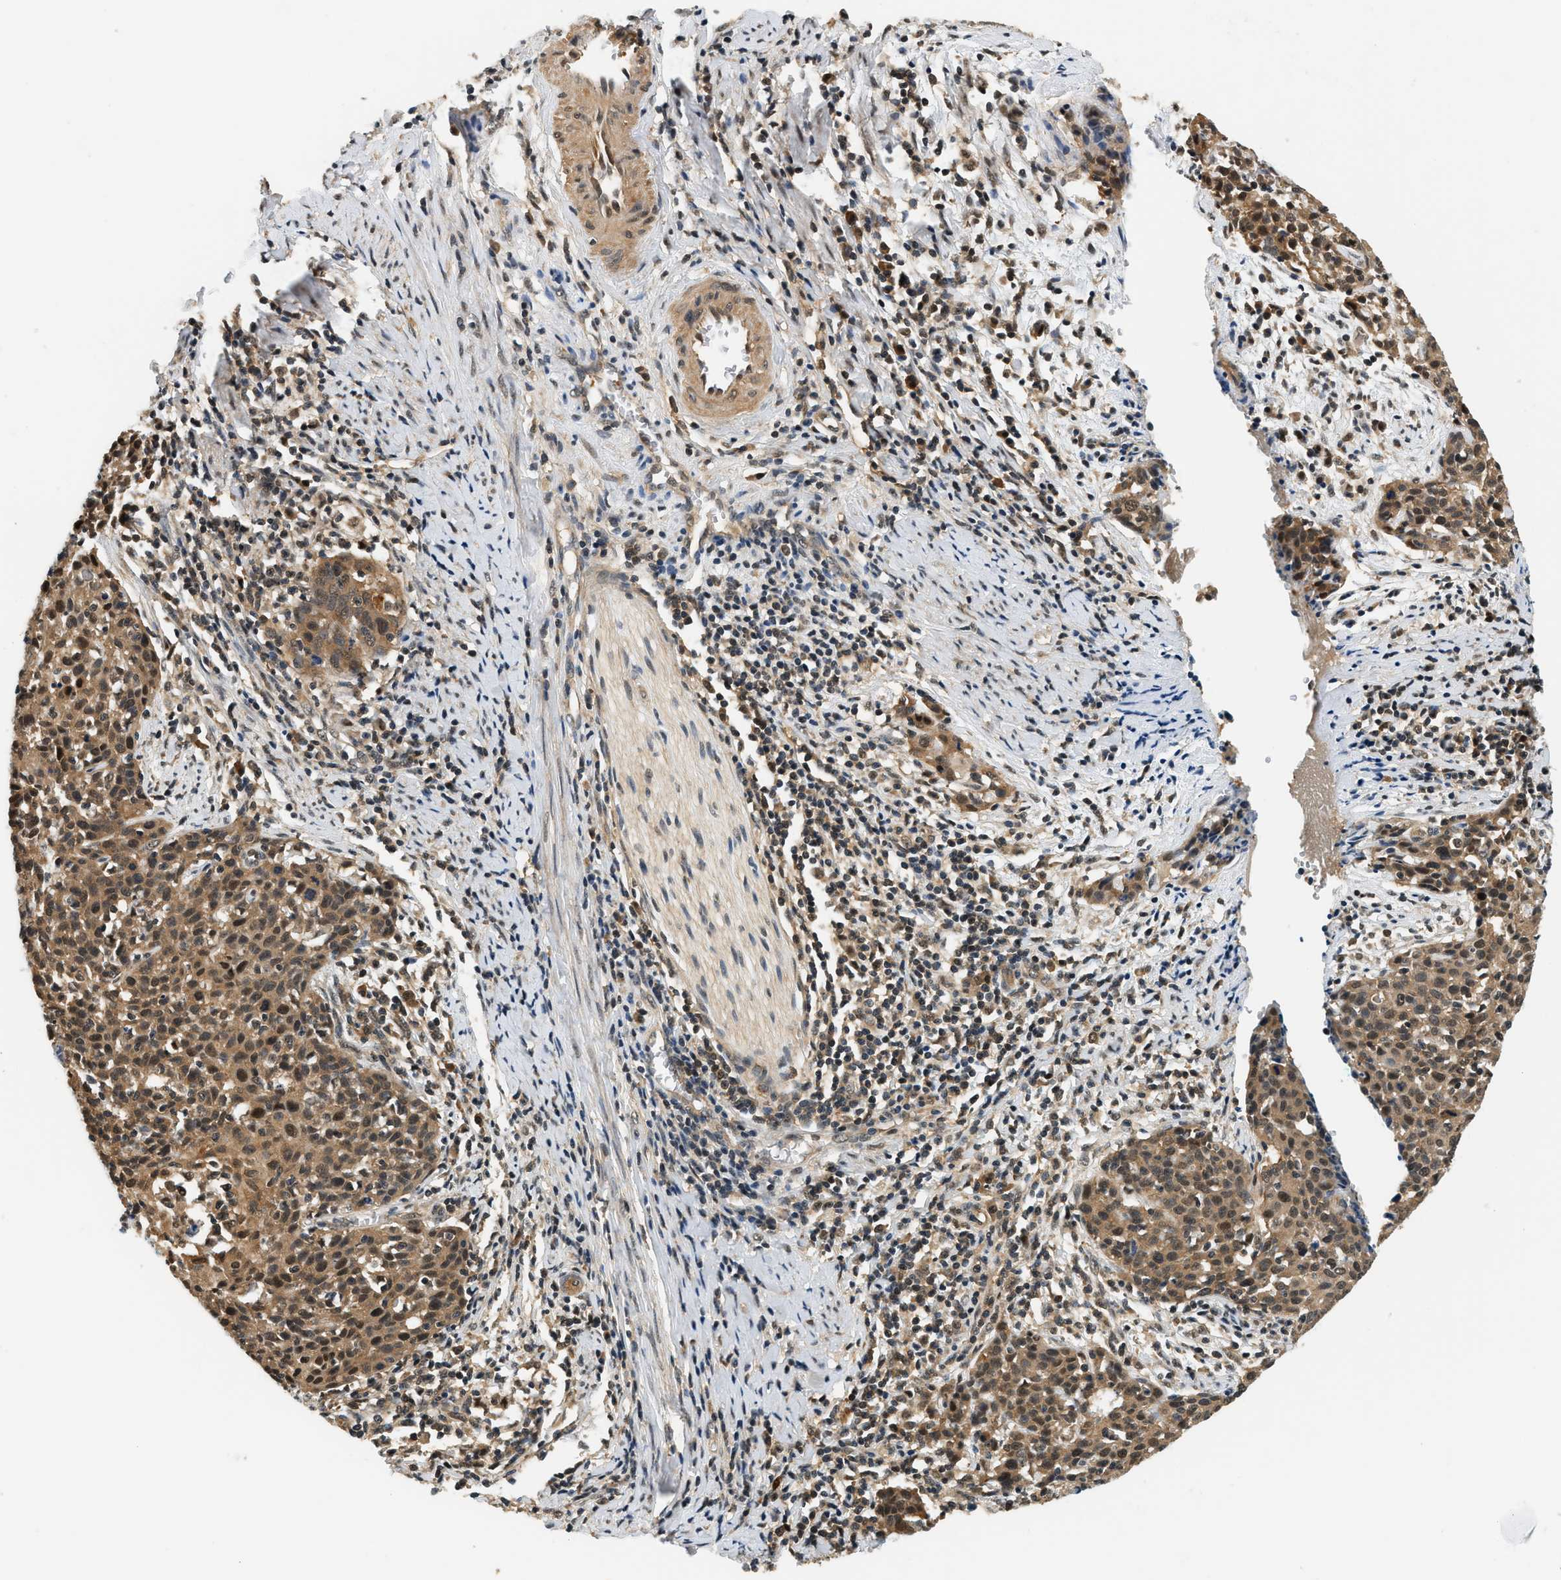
{"staining": {"intensity": "moderate", "quantity": ">75%", "location": "cytoplasmic/membranous,nuclear"}, "tissue": "cervical cancer", "cell_type": "Tumor cells", "image_type": "cancer", "snomed": [{"axis": "morphology", "description": "Squamous cell carcinoma, NOS"}, {"axis": "topography", "description": "Cervix"}], "caption": "Tumor cells demonstrate medium levels of moderate cytoplasmic/membranous and nuclear positivity in about >75% of cells in squamous cell carcinoma (cervical). (Brightfield microscopy of DAB IHC at high magnification).", "gene": "PSMD3", "patient": {"sex": "female", "age": 38}}